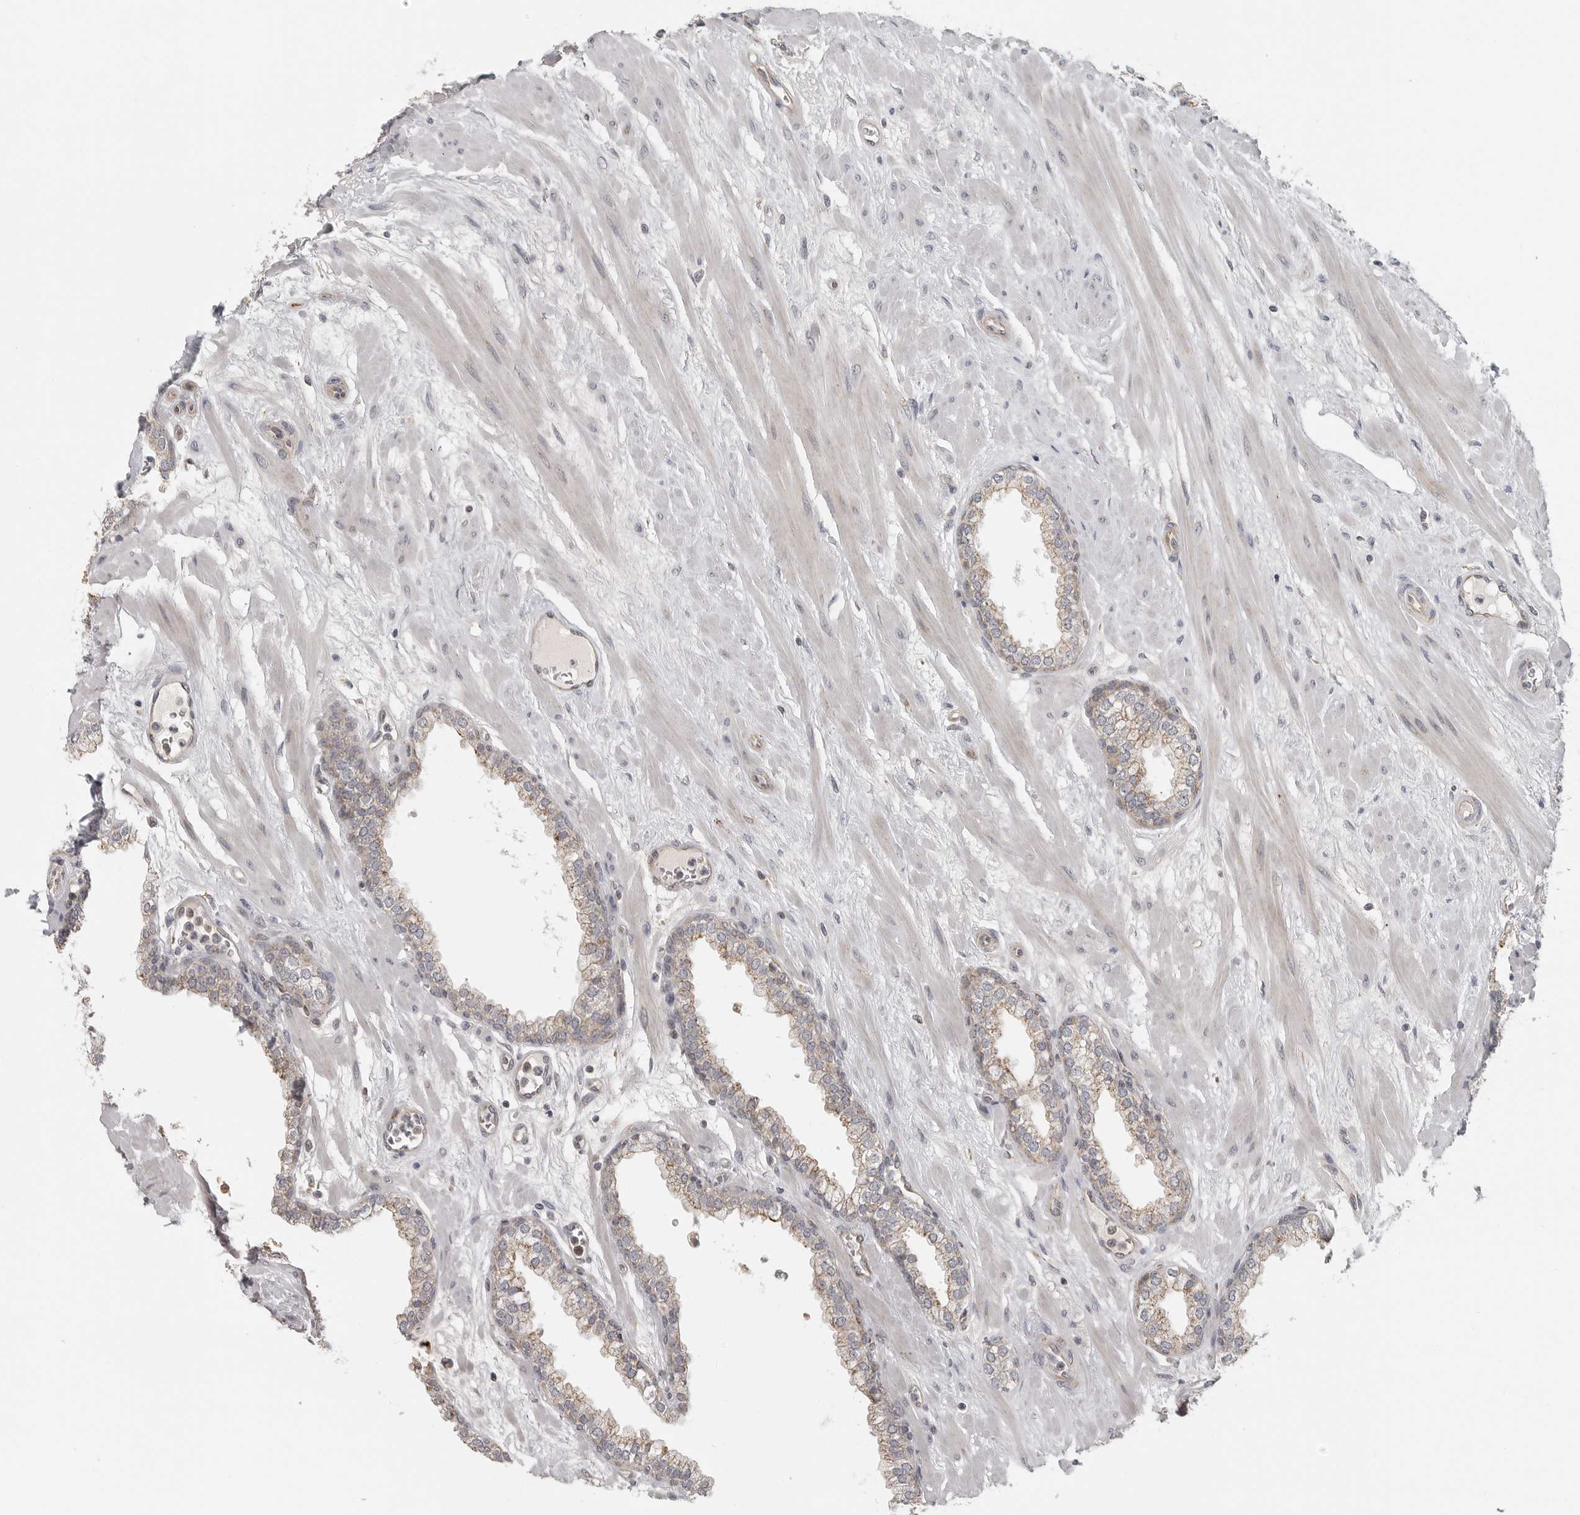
{"staining": {"intensity": "weak", "quantity": "25%-75%", "location": "cytoplasmic/membranous"}, "tissue": "prostate", "cell_type": "Glandular cells", "image_type": "normal", "snomed": [{"axis": "morphology", "description": "Normal tissue, NOS"}, {"axis": "morphology", "description": "Urothelial carcinoma, Low grade"}, {"axis": "topography", "description": "Urinary bladder"}, {"axis": "topography", "description": "Prostate"}], "caption": "Prostate was stained to show a protein in brown. There is low levels of weak cytoplasmic/membranous positivity in approximately 25%-75% of glandular cells. The staining was performed using DAB (3,3'-diaminobenzidine), with brown indicating positive protein expression. Nuclei are stained blue with hematoxylin.", "gene": "RXFP3", "patient": {"sex": "male", "age": 60}}